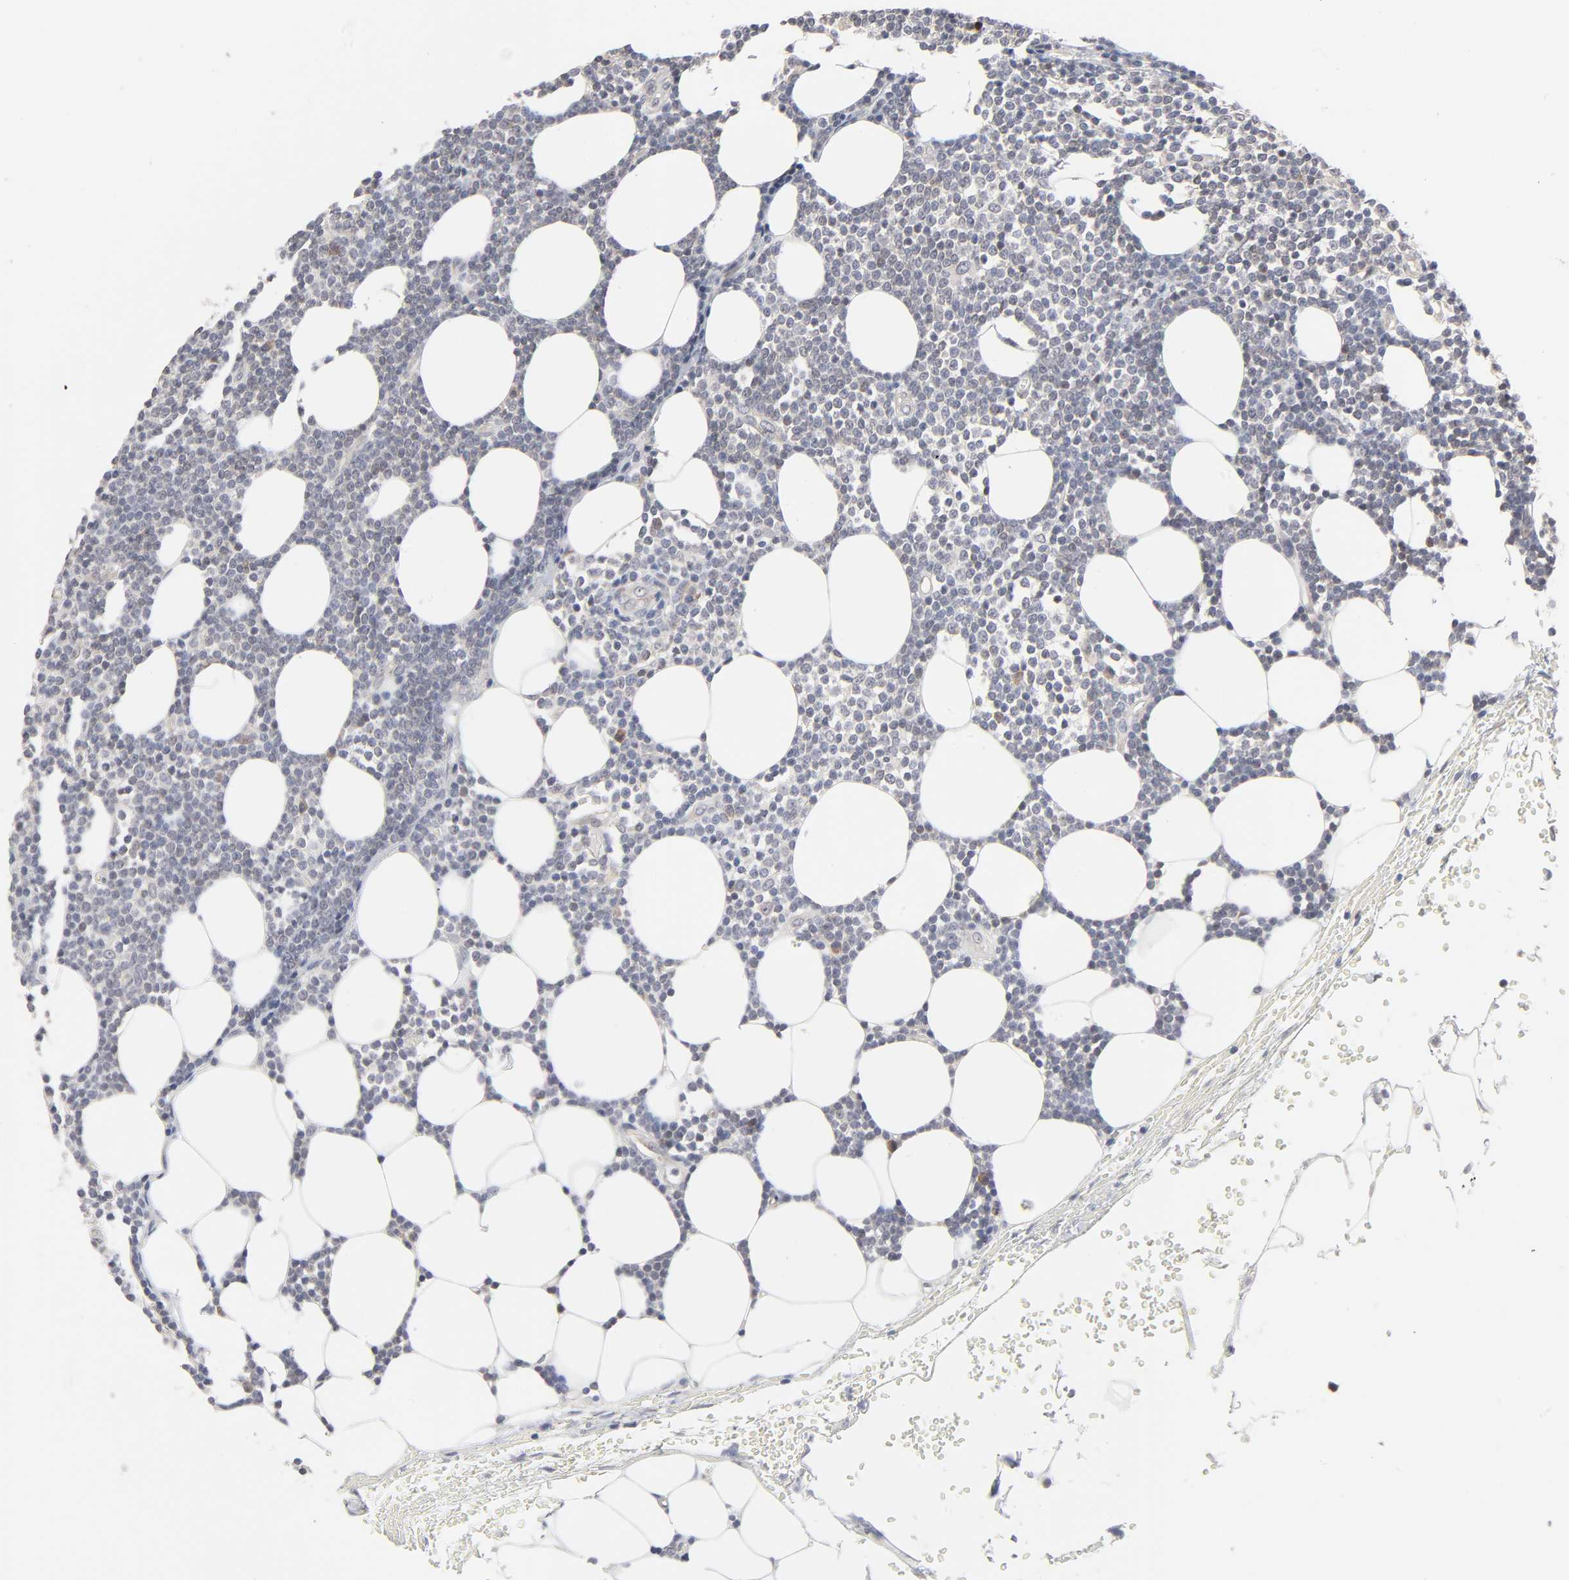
{"staining": {"intensity": "weak", "quantity": "<25%", "location": "nuclear"}, "tissue": "lymphoma", "cell_type": "Tumor cells", "image_type": "cancer", "snomed": [{"axis": "morphology", "description": "Malignant lymphoma, non-Hodgkin's type, Low grade"}, {"axis": "topography", "description": "Soft tissue"}], "caption": "High power microscopy image of an immunohistochemistry image of malignant lymphoma, non-Hodgkin's type (low-grade), revealing no significant positivity in tumor cells.", "gene": "HNF4A", "patient": {"sex": "male", "age": 92}}